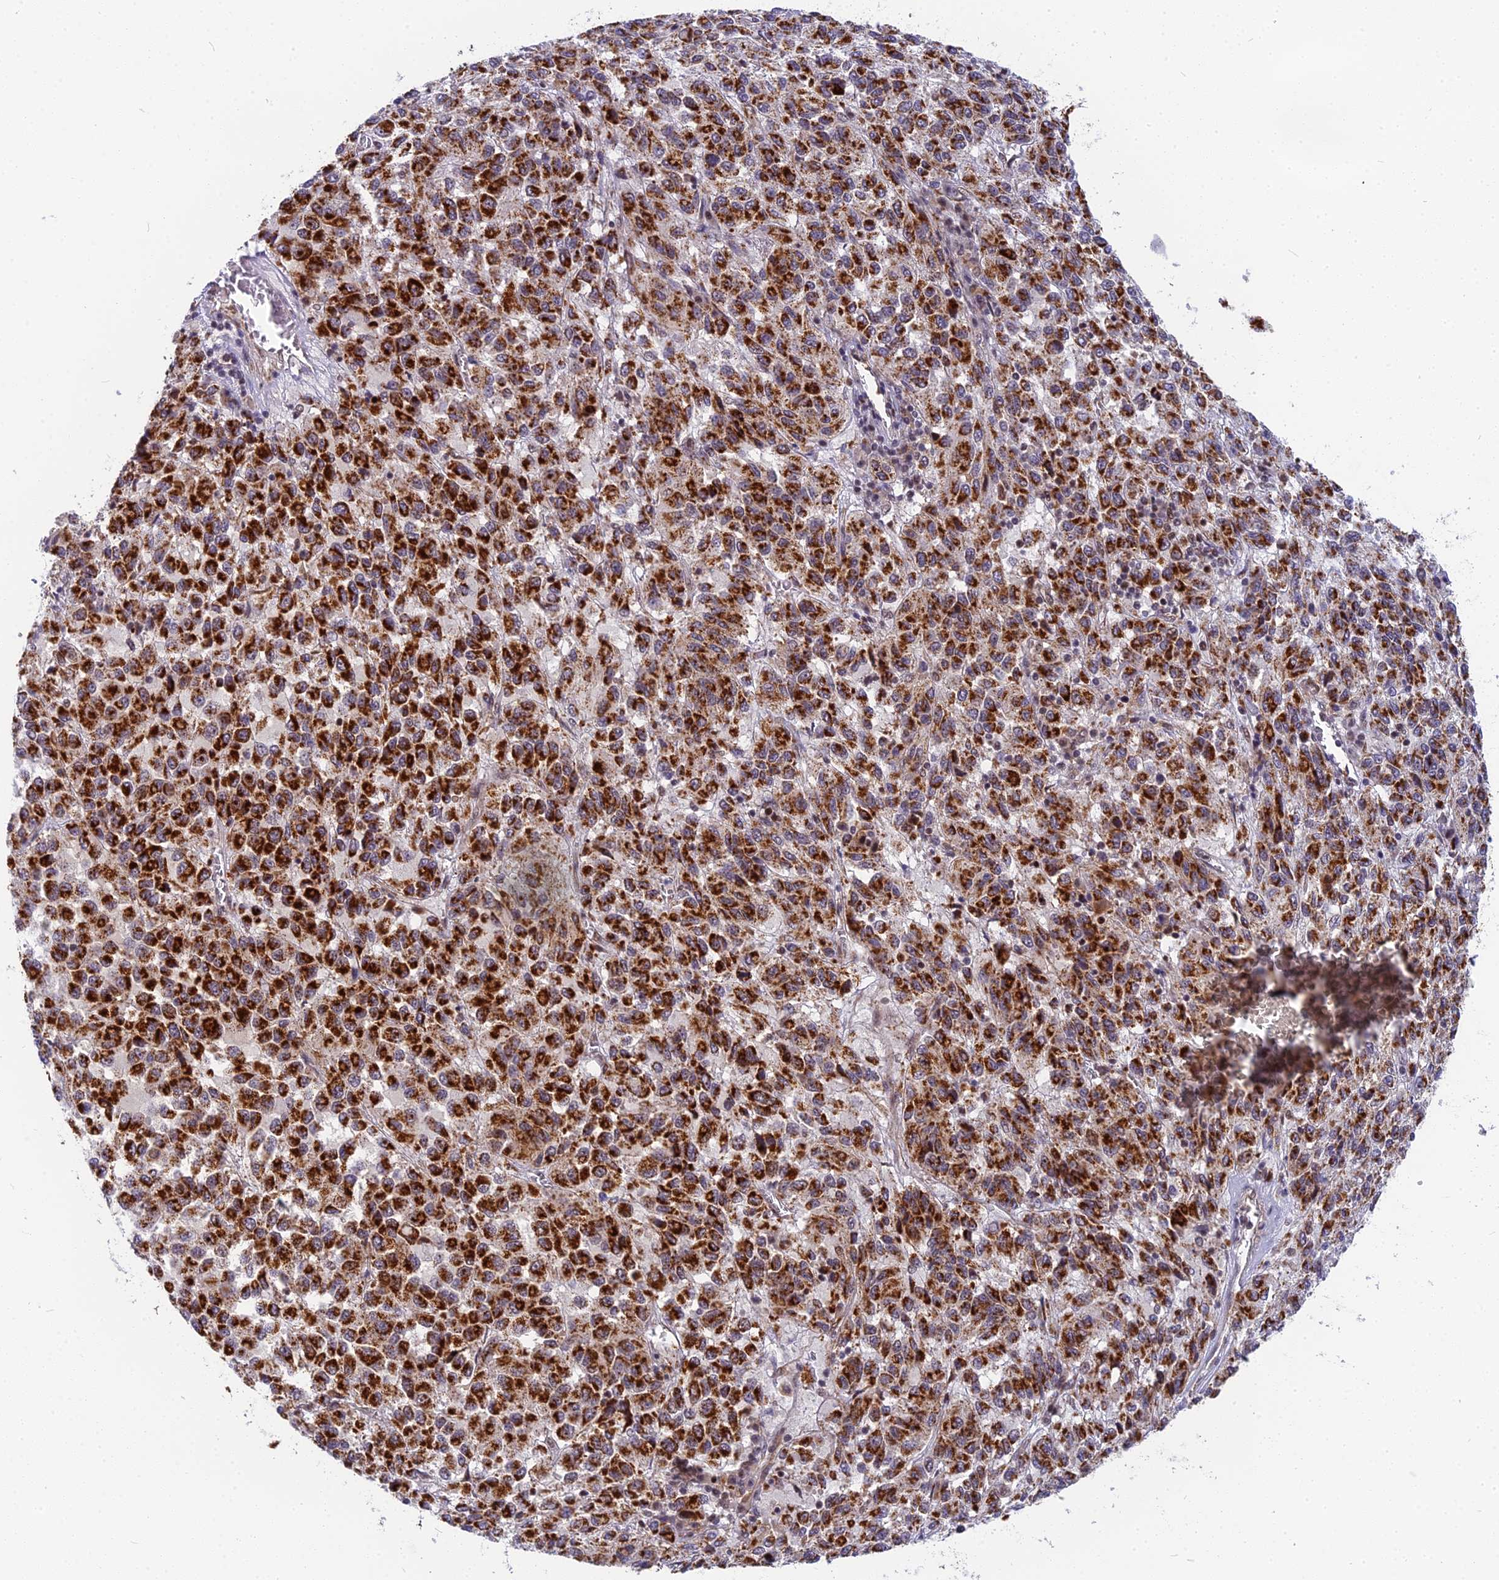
{"staining": {"intensity": "strong", "quantity": ">75%", "location": "cytoplasmic/membranous"}, "tissue": "melanoma", "cell_type": "Tumor cells", "image_type": "cancer", "snomed": [{"axis": "morphology", "description": "Malignant melanoma, Metastatic site"}, {"axis": "topography", "description": "Lung"}], "caption": "Immunohistochemistry (DAB (3,3'-diaminobenzidine)) staining of malignant melanoma (metastatic site) demonstrates strong cytoplasmic/membranous protein staining in approximately >75% of tumor cells. (DAB (3,3'-diaminobenzidine) IHC, brown staining for protein, blue staining for nuclei).", "gene": "CMC1", "patient": {"sex": "male", "age": 64}}